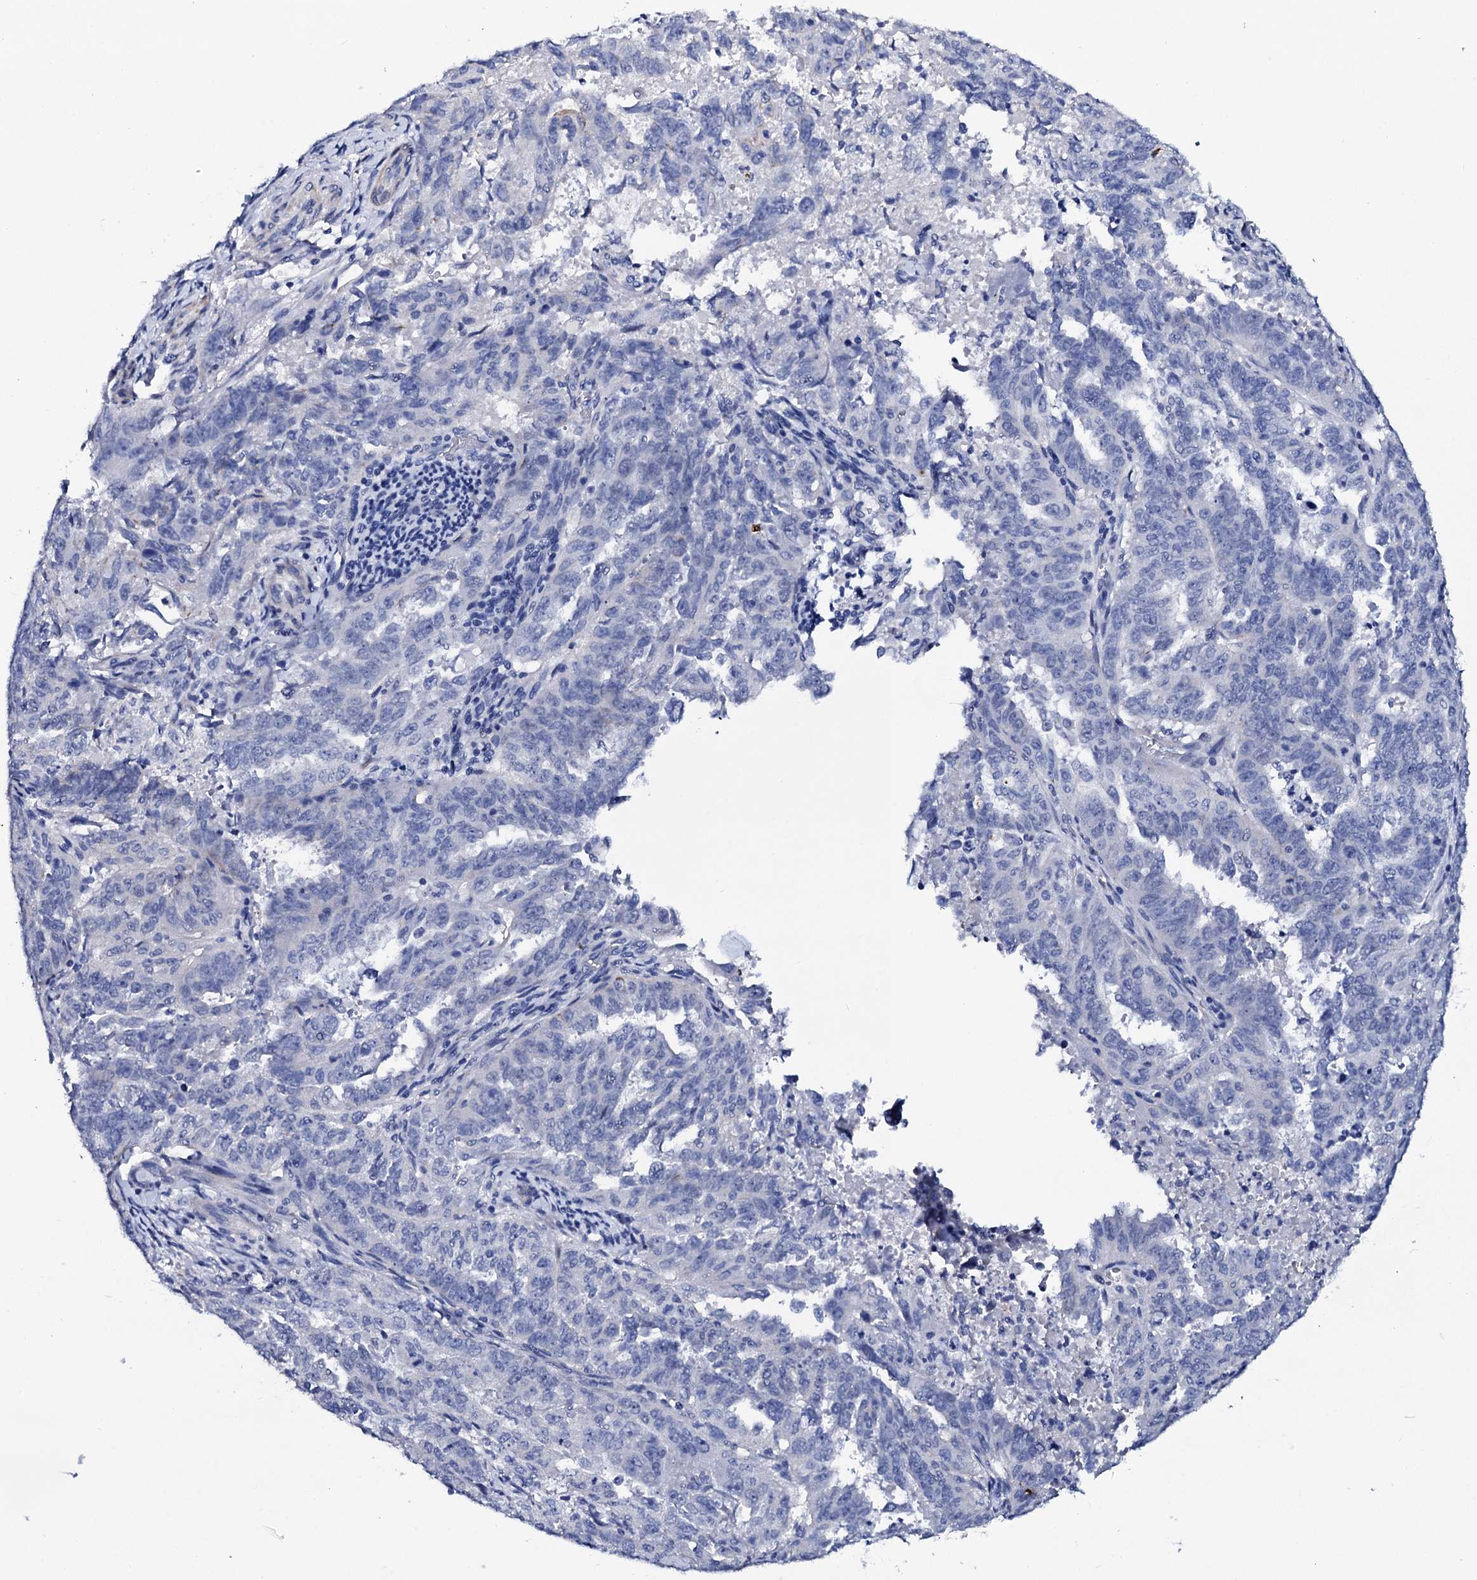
{"staining": {"intensity": "negative", "quantity": "none", "location": "none"}, "tissue": "endometrial cancer", "cell_type": "Tumor cells", "image_type": "cancer", "snomed": [{"axis": "morphology", "description": "Adenocarcinoma, NOS"}, {"axis": "topography", "description": "Endometrium"}], "caption": "A high-resolution micrograph shows IHC staining of endometrial cancer (adenocarcinoma), which demonstrates no significant staining in tumor cells. (Immunohistochemistry (ihc), brightfield microscopy, high magnification).", "gene": "GYS2", "patient": {"sex": "female", "age": 65}}